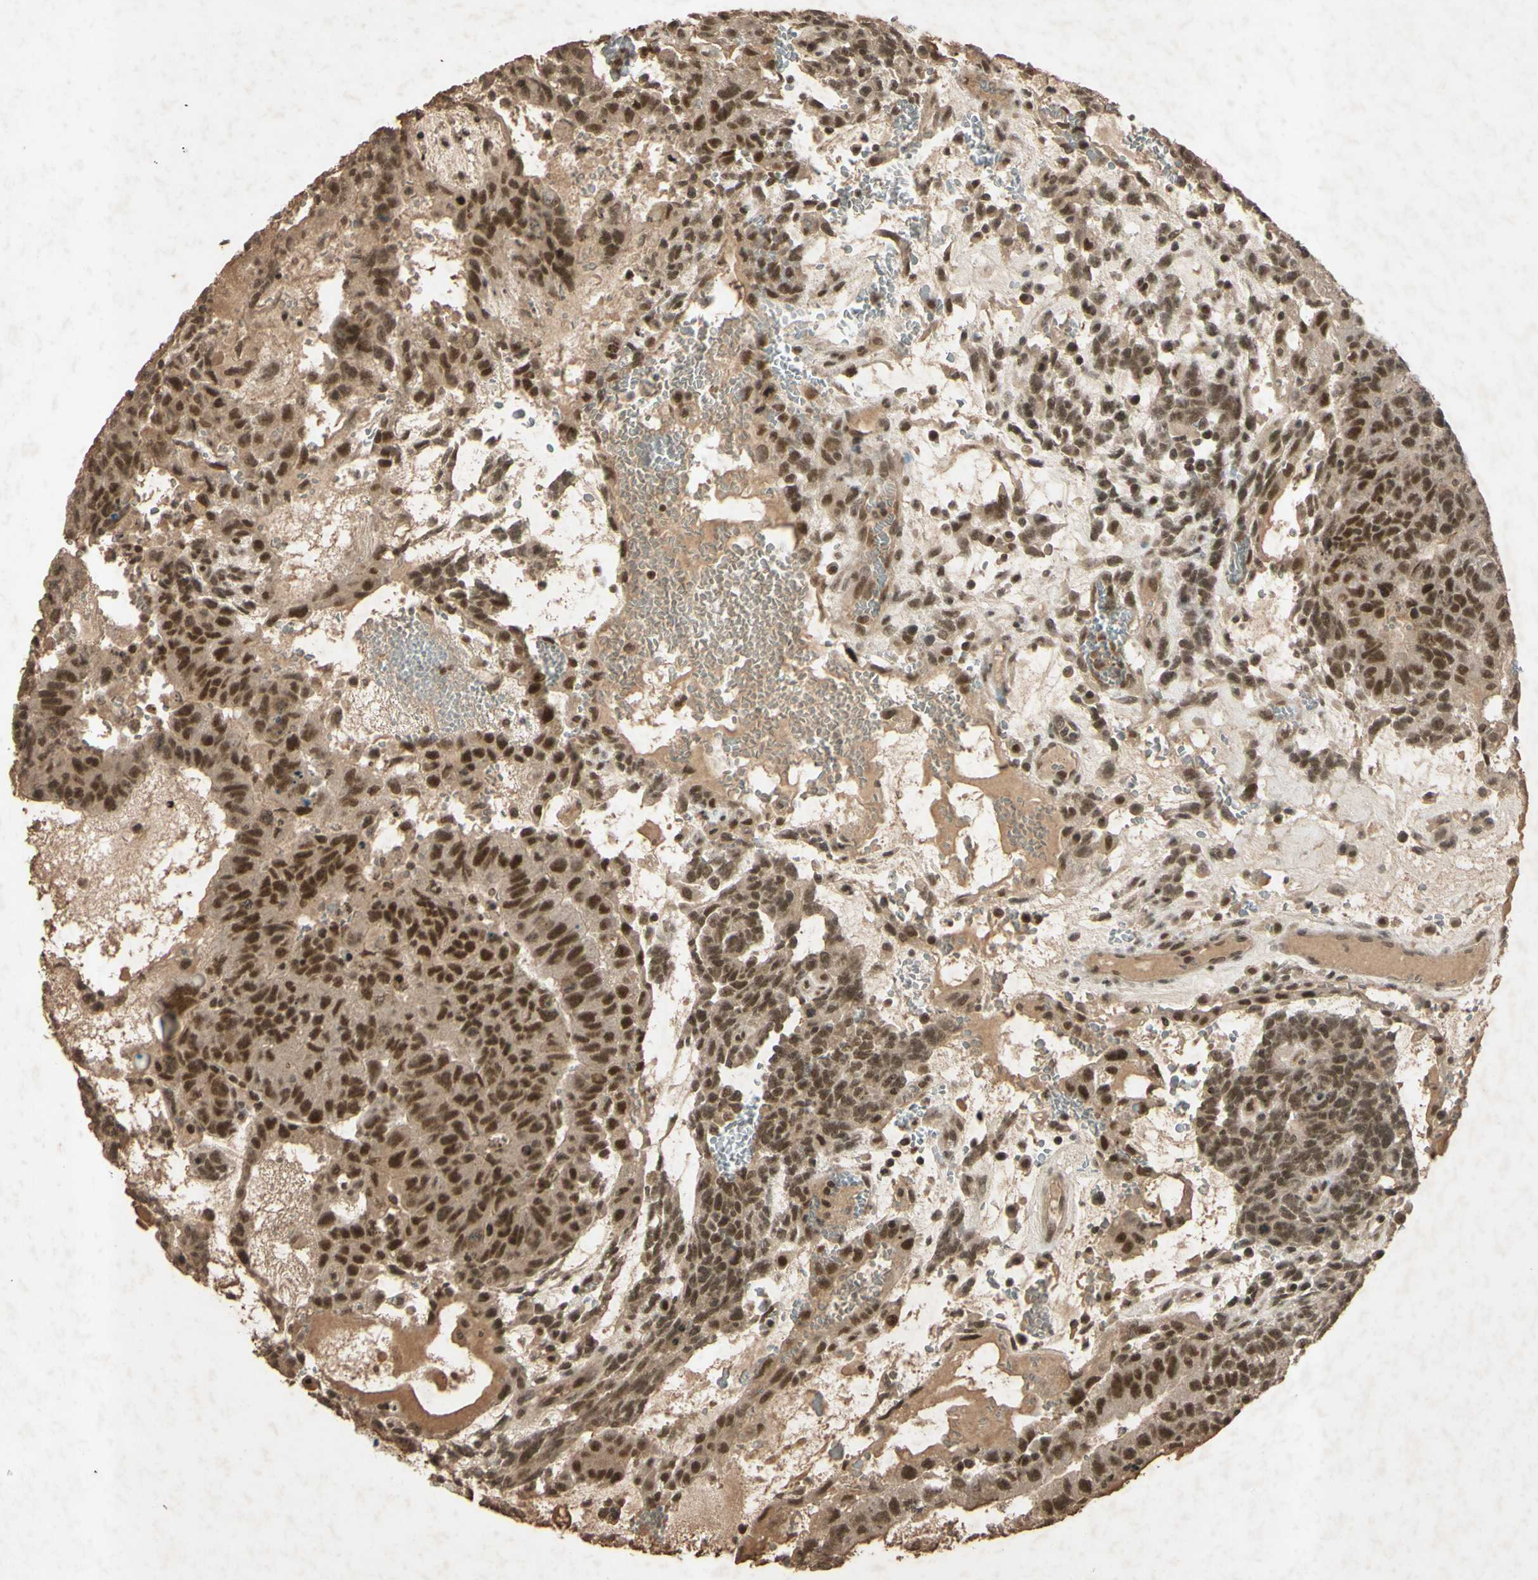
{"staining": {"intensity": "moderate", "quantity": ">75%", "location": "cytoplasmic/membranous,nuclear"}, "tissue": "testis cancer", "cell_type": "Tumor cells", "image_type": "cancer", "snomed": [{"axis": "morphology", "description": "Seminoma, NOS"}, {"axis": "morphology", "description": "Carcinoma, Embryonal, NOS"}, {"axis": "topography", "description": "Testis"}], "caption": "About >75% of tumor cells in human testis cancer reveal moderate cytoplasmic/membranous and nuclear protein staining as visualized by brown immunohistochemical staining.", "gene": "SNW1", "patient": {"sex": "male", "age": 52}}